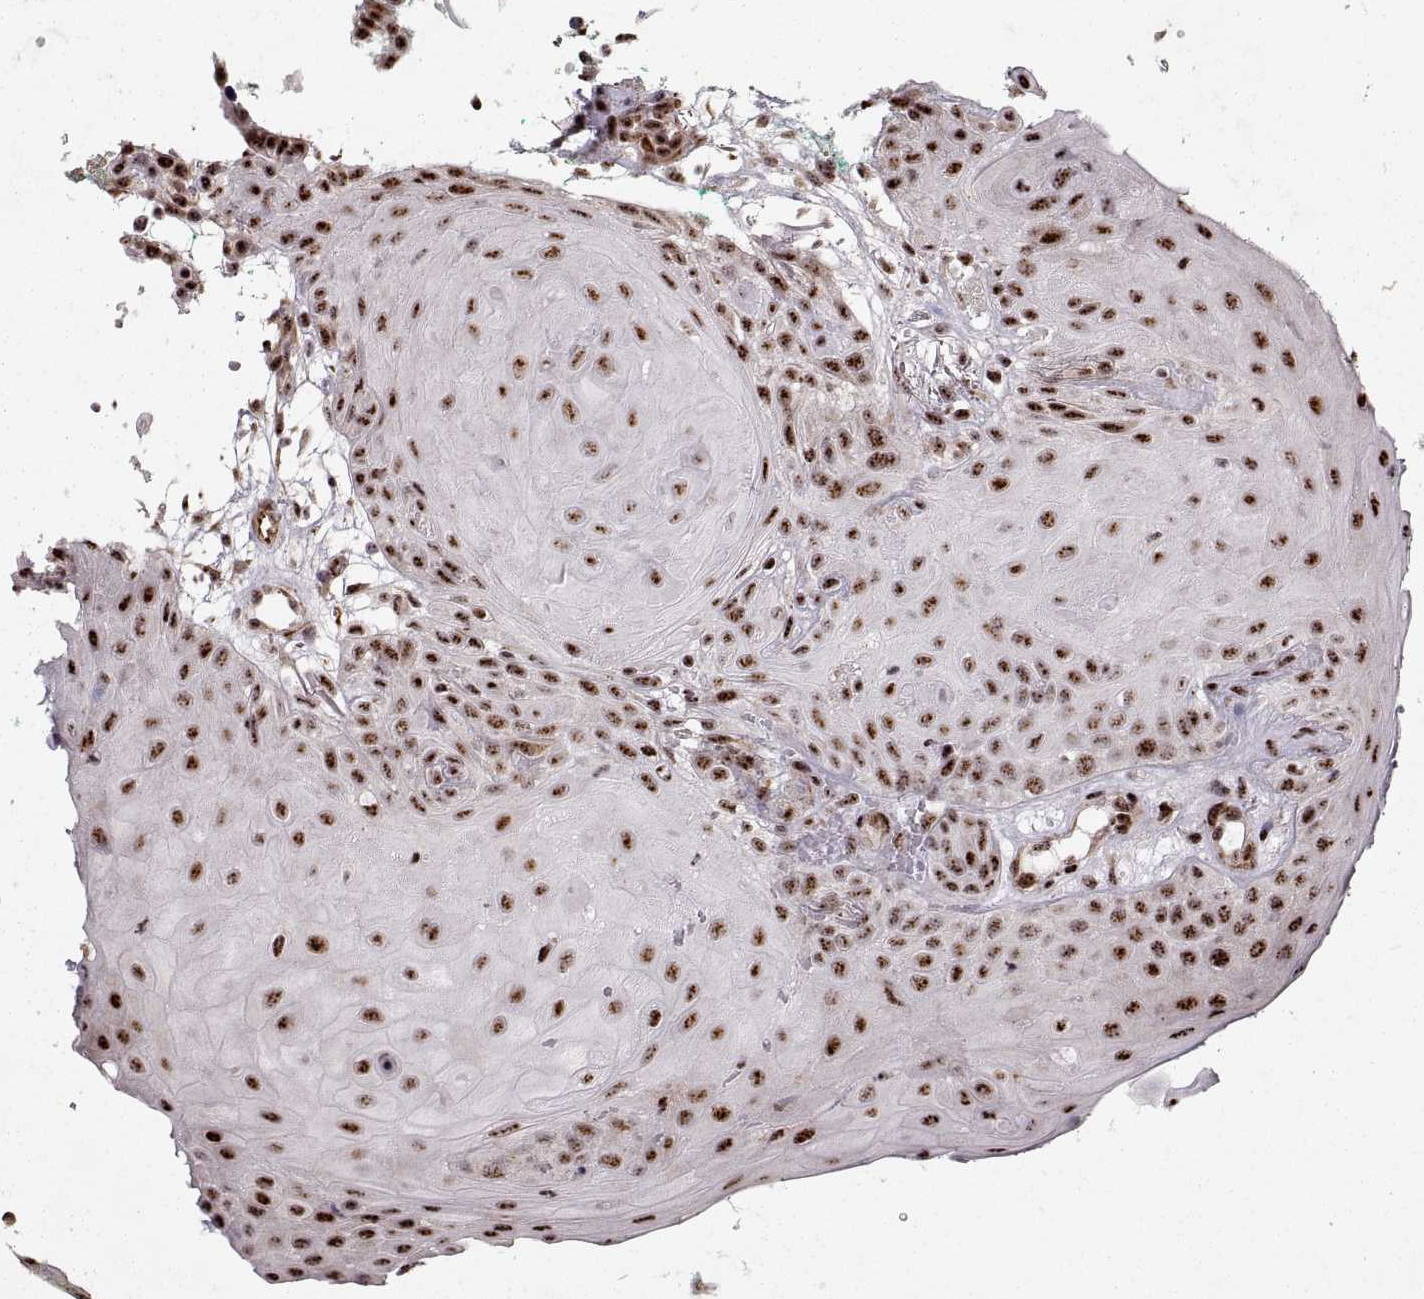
{"staining": {"intensity": "strong", "quantity": ">75%", "location": "nuclear"}, "tissue": "head and neck cancer", "cell_type": "Tumor cells", "image_type": "cancer", "snomed": [{"axis": "morphology", "description": "Normal tissue, NOS"}, {"axis": "morphology", "description": "Squamous cell carcinoma, NOS"}, {"axis": "topography", "description": "Oral tissue"}, {"axis": "topography", "description": "Salivary gland"}, {"axis": "topography", "description": "Head-Neck"}], "caption": "A photomicrograph of human head and neck squamous cell carcinoma stained for a protein reveals strong nuclear brown staining in tumor cells.", "gene": "ZCCHC17", "patient": {"sex": "female", "age": 62}}